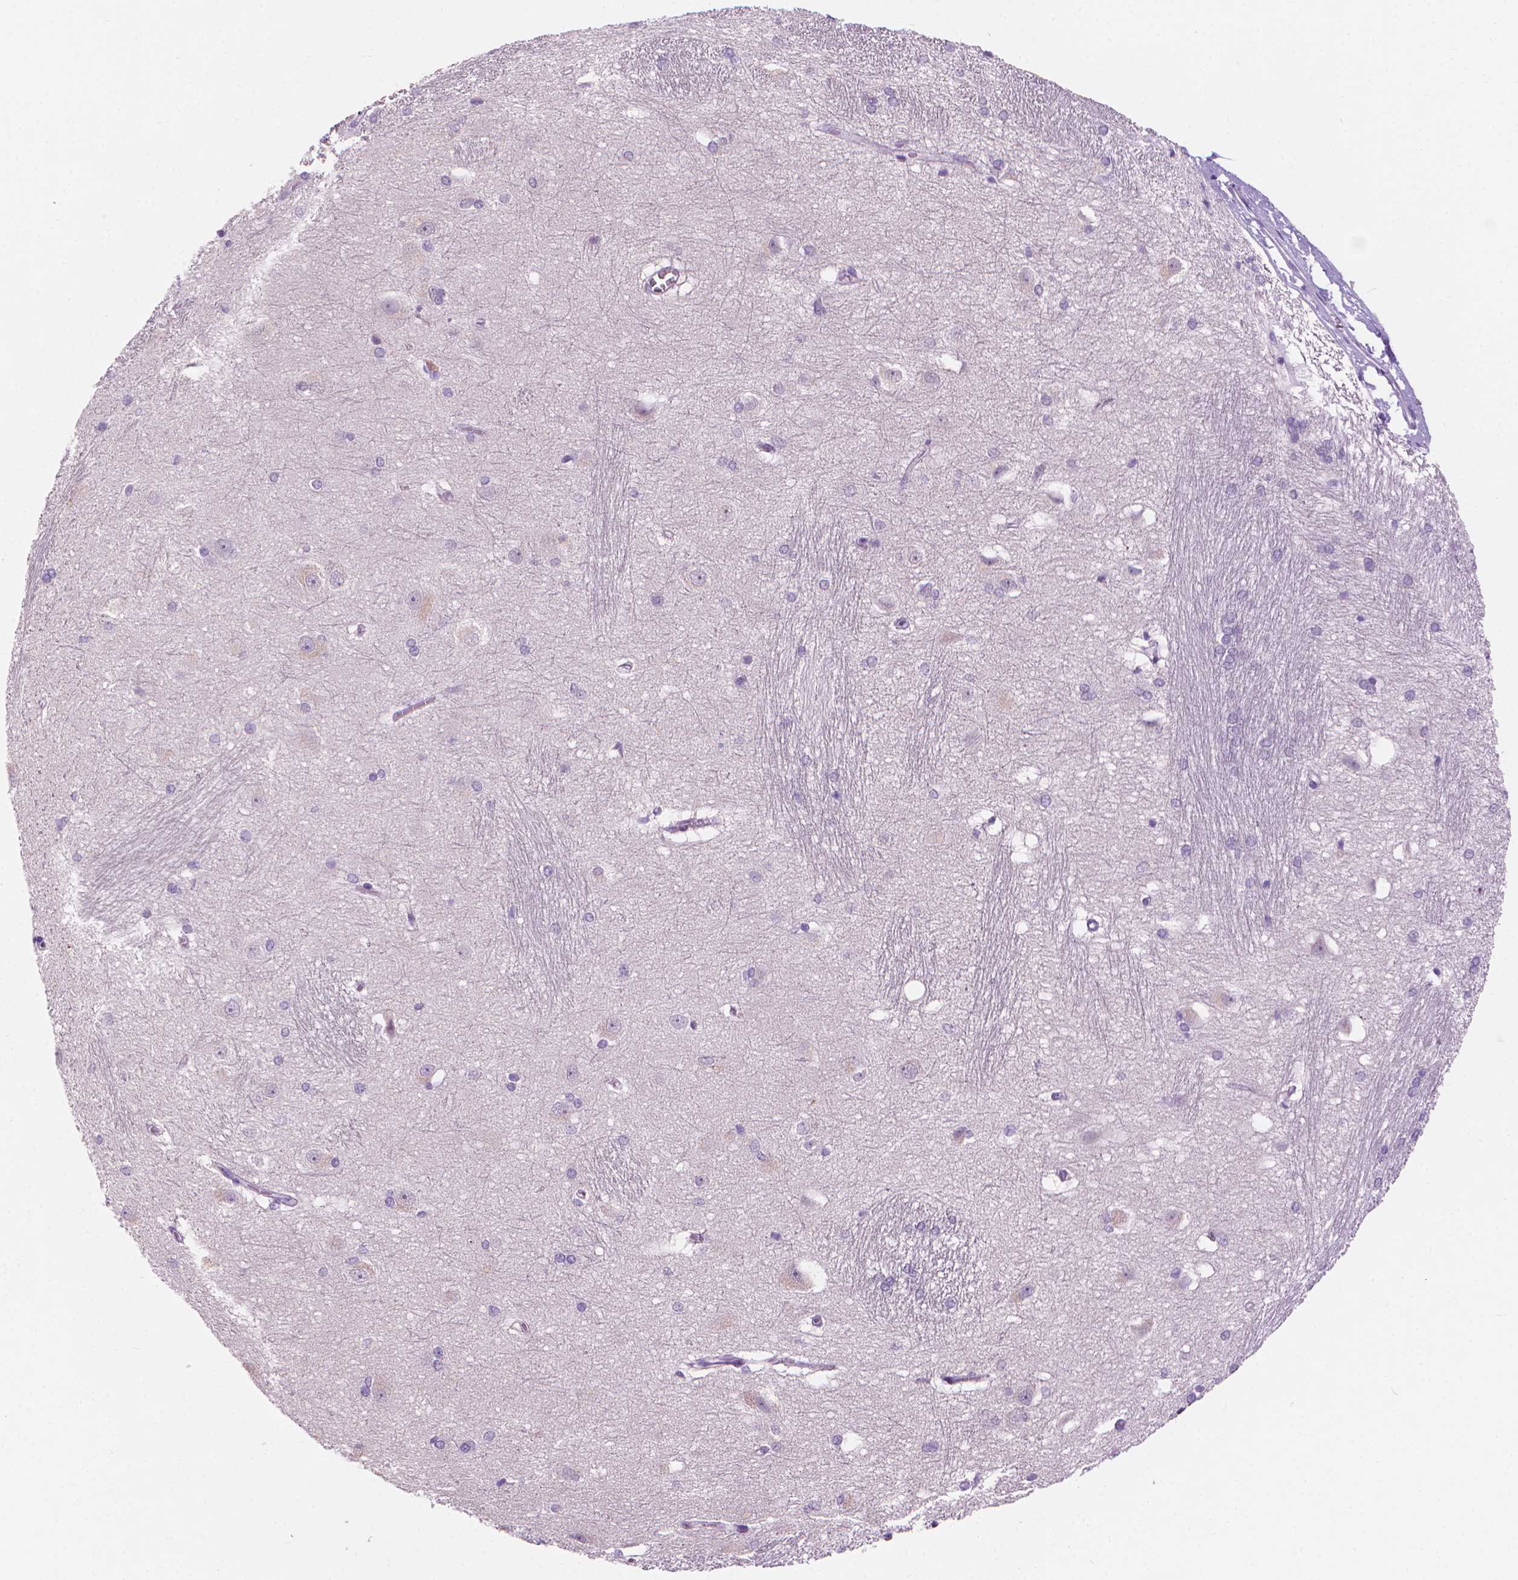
{"staining": {"intensity": "negative", "quantity": "none", "location": "none"}, "tissue": "hippocampus", "cell_type": "Glial cells", "image_type": "normal", "snomed": [{"axis": "morphology", "description": "Normal tissue, NOS"}, {"axis": "topography", "description": "Cerebral cortex"}, {"axis": "topography", "description": "Hippocampus"}], "caption": "Immunohistochemical staining of normal hippocampus exhibits no significant positivity in glial cells. (Stains: DAB (3,3'-diaminobenzidine) immunohistochemistry (IHC) with hematoxylin counter stain, Microscopy: brightfield microscopy at high magnification).", "gene": "TTC29", "patient": {"sex": "female", "age": 19}}